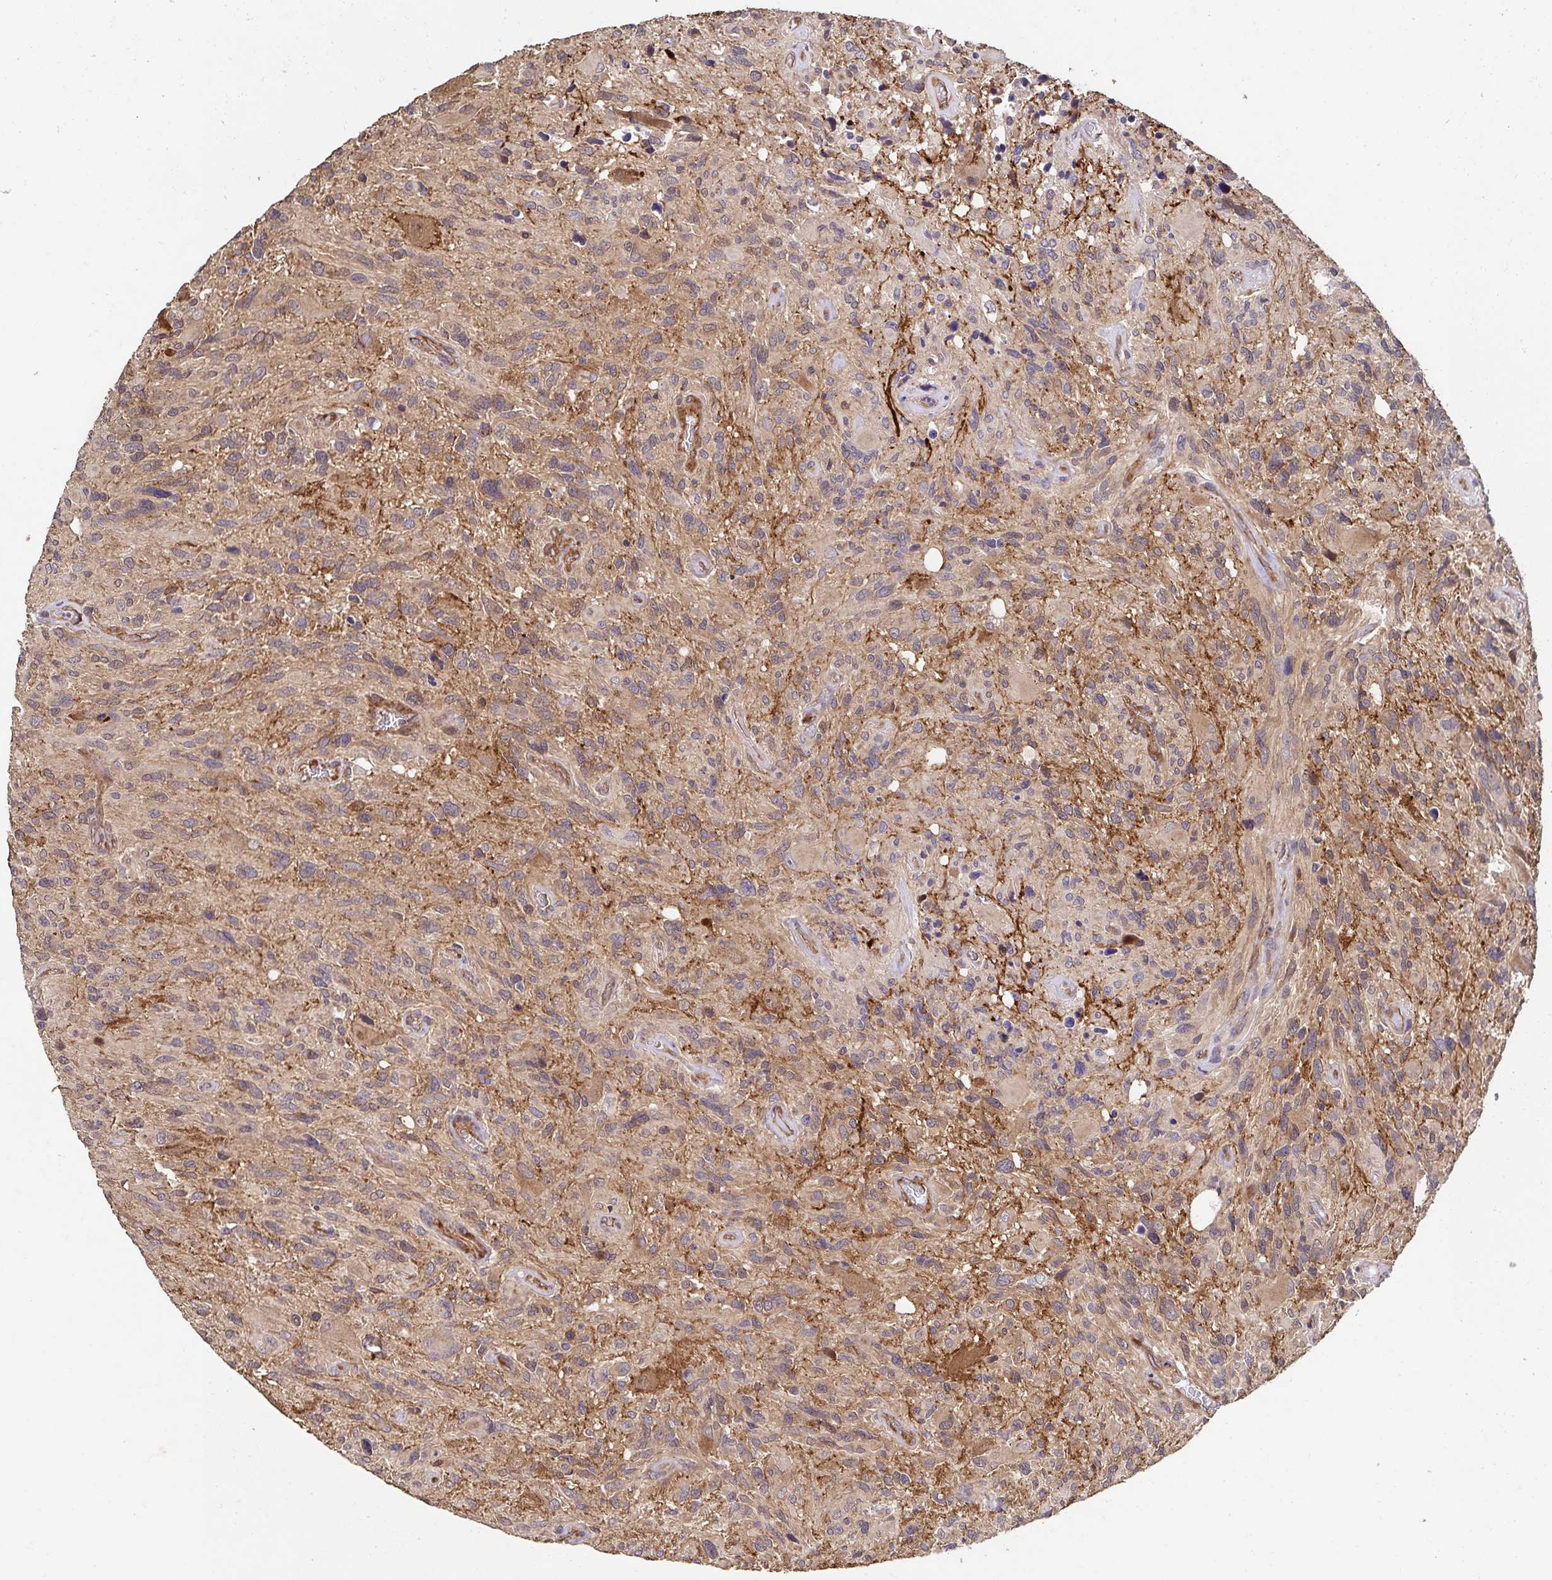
{"staining": {"intensity": "moderate", "quantity": "25%-75%", "location": "cytoplasmic/membranous"}, "tissue": "glioma", "cell_type": "Tumor cells", "image_type": "cancer", "snomed": [{"axis": "morphology", "description": "Glioma, malignant, High grade"}, {"axis": "topography", "description": "Brain"}], "caption": "IHC (DAB) staining of high-grade glioma (malignant) exhibits moderate cytoplasmic/membranous protein staining in about 25%-75% of tumor cells. (DAB (3,3'-diaminobenzidine) = brown stain, brightfield microscopy at high magnification).", "gene": "APBB1", "patient": {"sex": "male", "age": 49}}